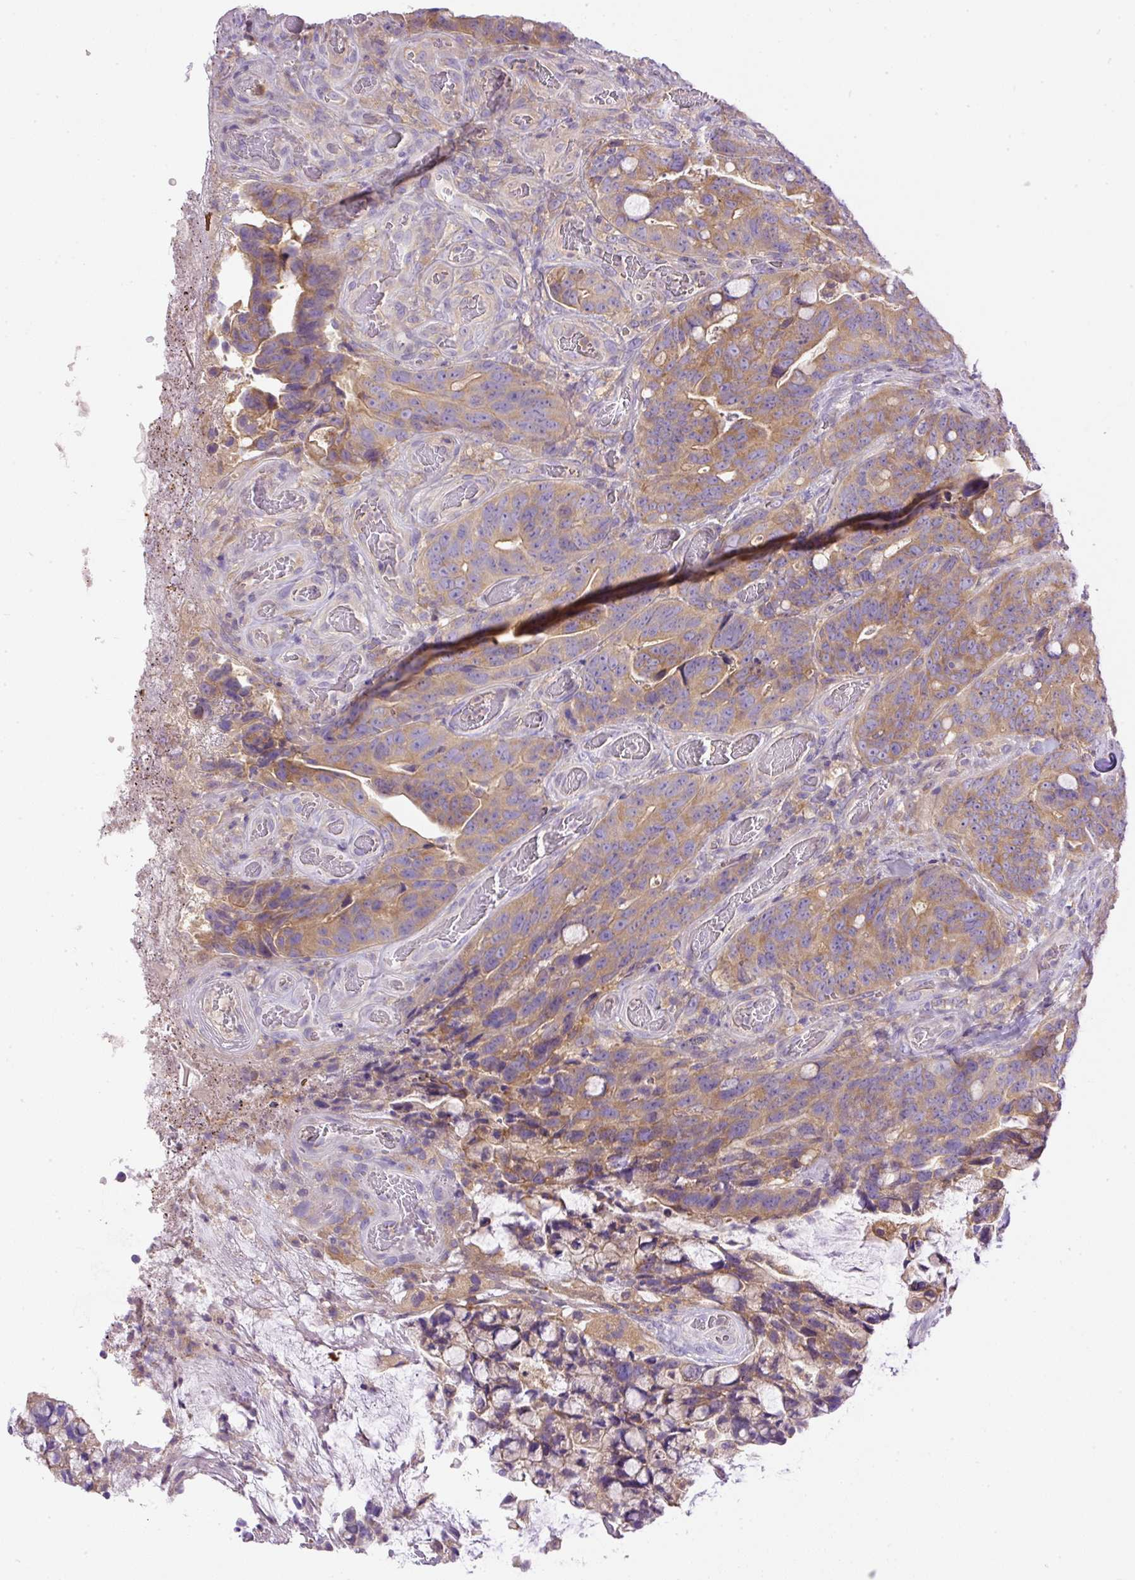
{"staining": {"intensity": "moderate", "quantity": ">75%", "location": "cytoplasmic/membranous"}, "tissue": "colorectal cancer", "cell_type": "Tumor cells", "image_type": "cancer", "snomed": [{"axis": "morphology", "description": "Adenocarcinoma, NOS"}, {"axis": "topography", "description": "Colon"}], "caption": "About >75% of tumor cells in human colorectal adenocarcinoma exhibit moderate cytoplasmic/membranous protein expression as visualized by brown immunohistochemical staining.", "gene": "DAPK1", "patient": {"sex": "female", "age": 82}}